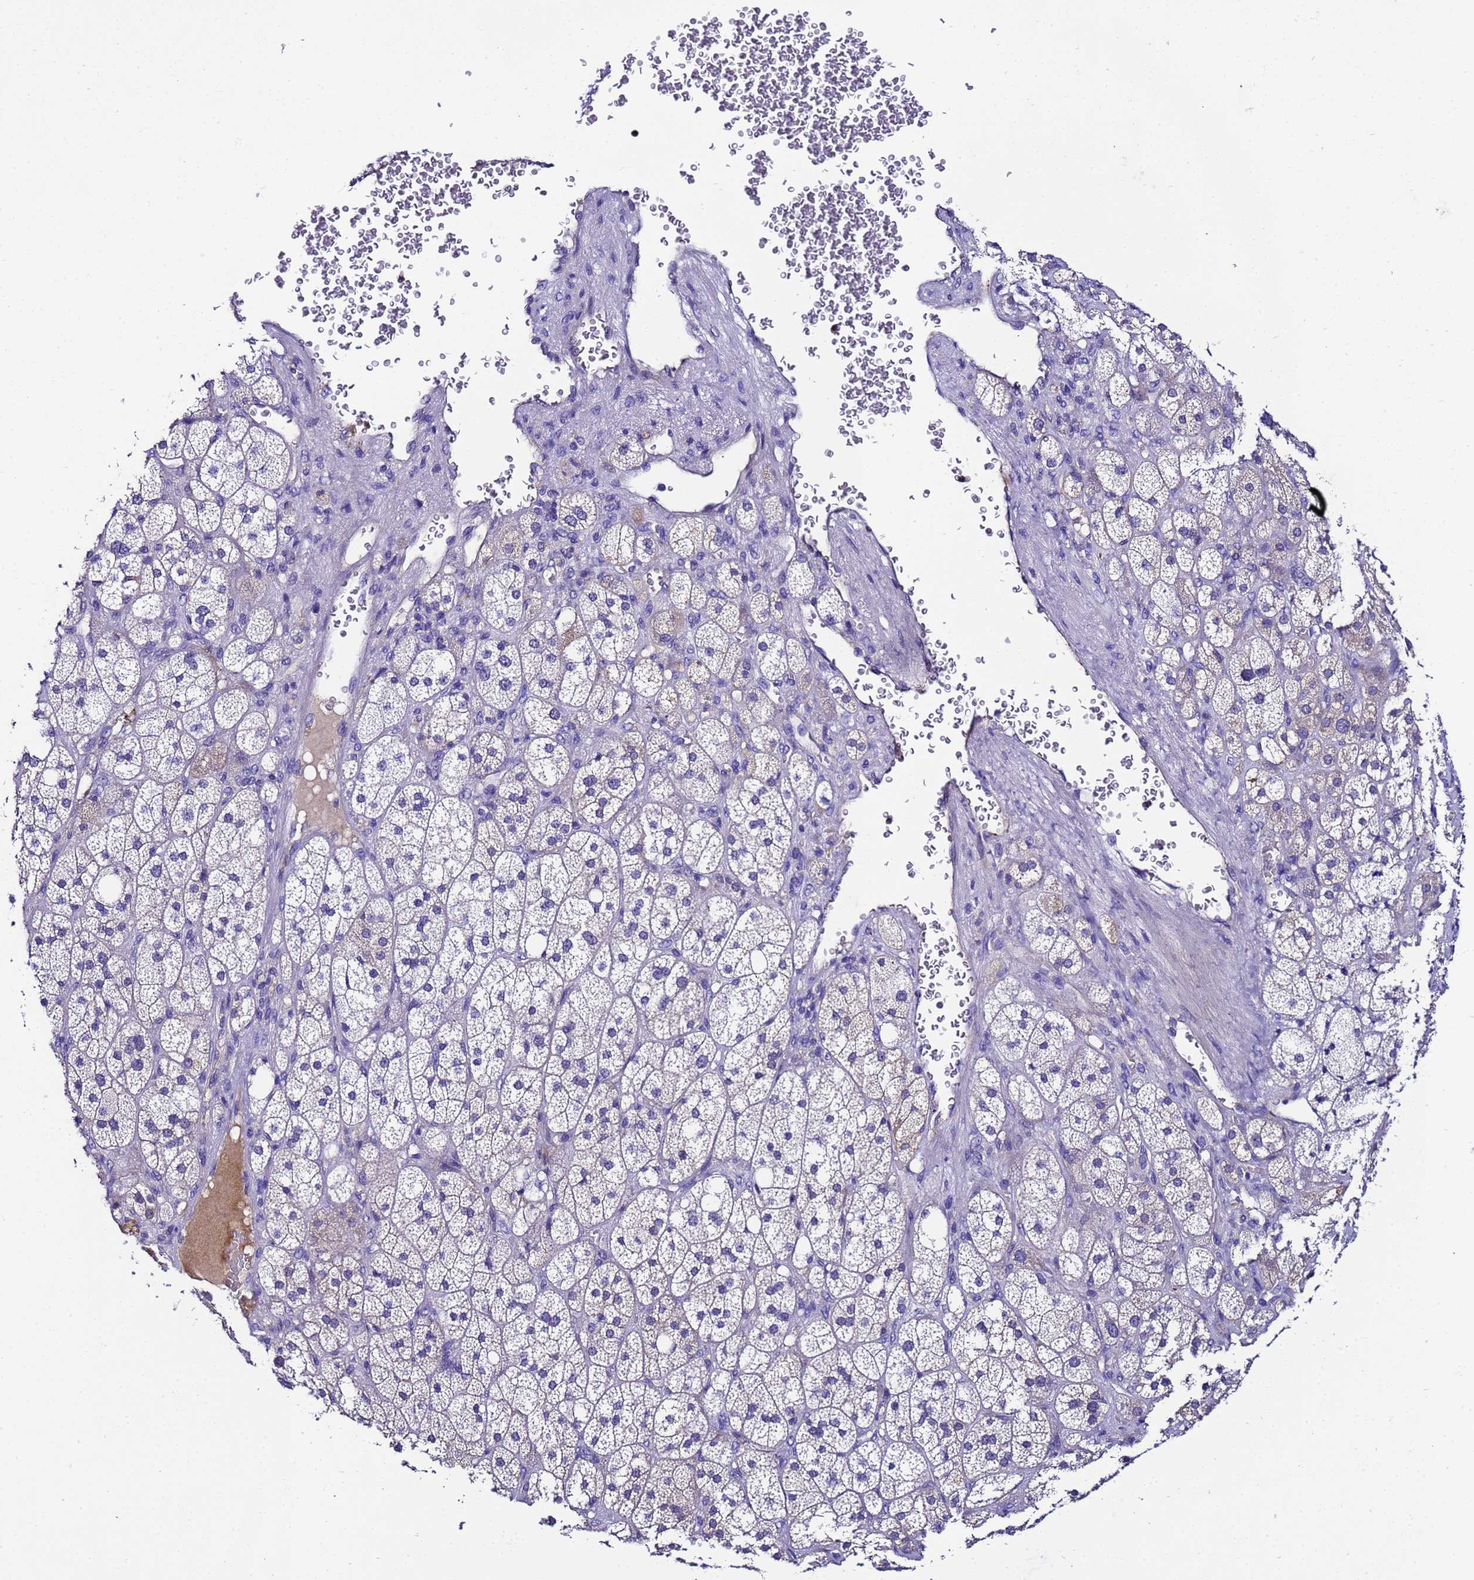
{"staining": {"intensity": "negative", "quantity": "none", "location": "none"}, "tissue": "adrenal gland", "cell_type": "Glandular cells", "image_type": "normal", "snomed": [{"axis": "morphology", "description": "Normal tissue, NOS"}, {"axis": "topography", "description": "Adrenal gland"}], "caption": "The image shows no staining of glandular cells in normal adrenal gland. The staining was performed using DAB (3,3'-diaminobenzidine) to visualize the protein expression in brown, while the nuclei were stained in blue with hematoxylin (Magnification: 20x).", "gene": "UGT2A1", "patient": {"sex": "male", "age": 61}}